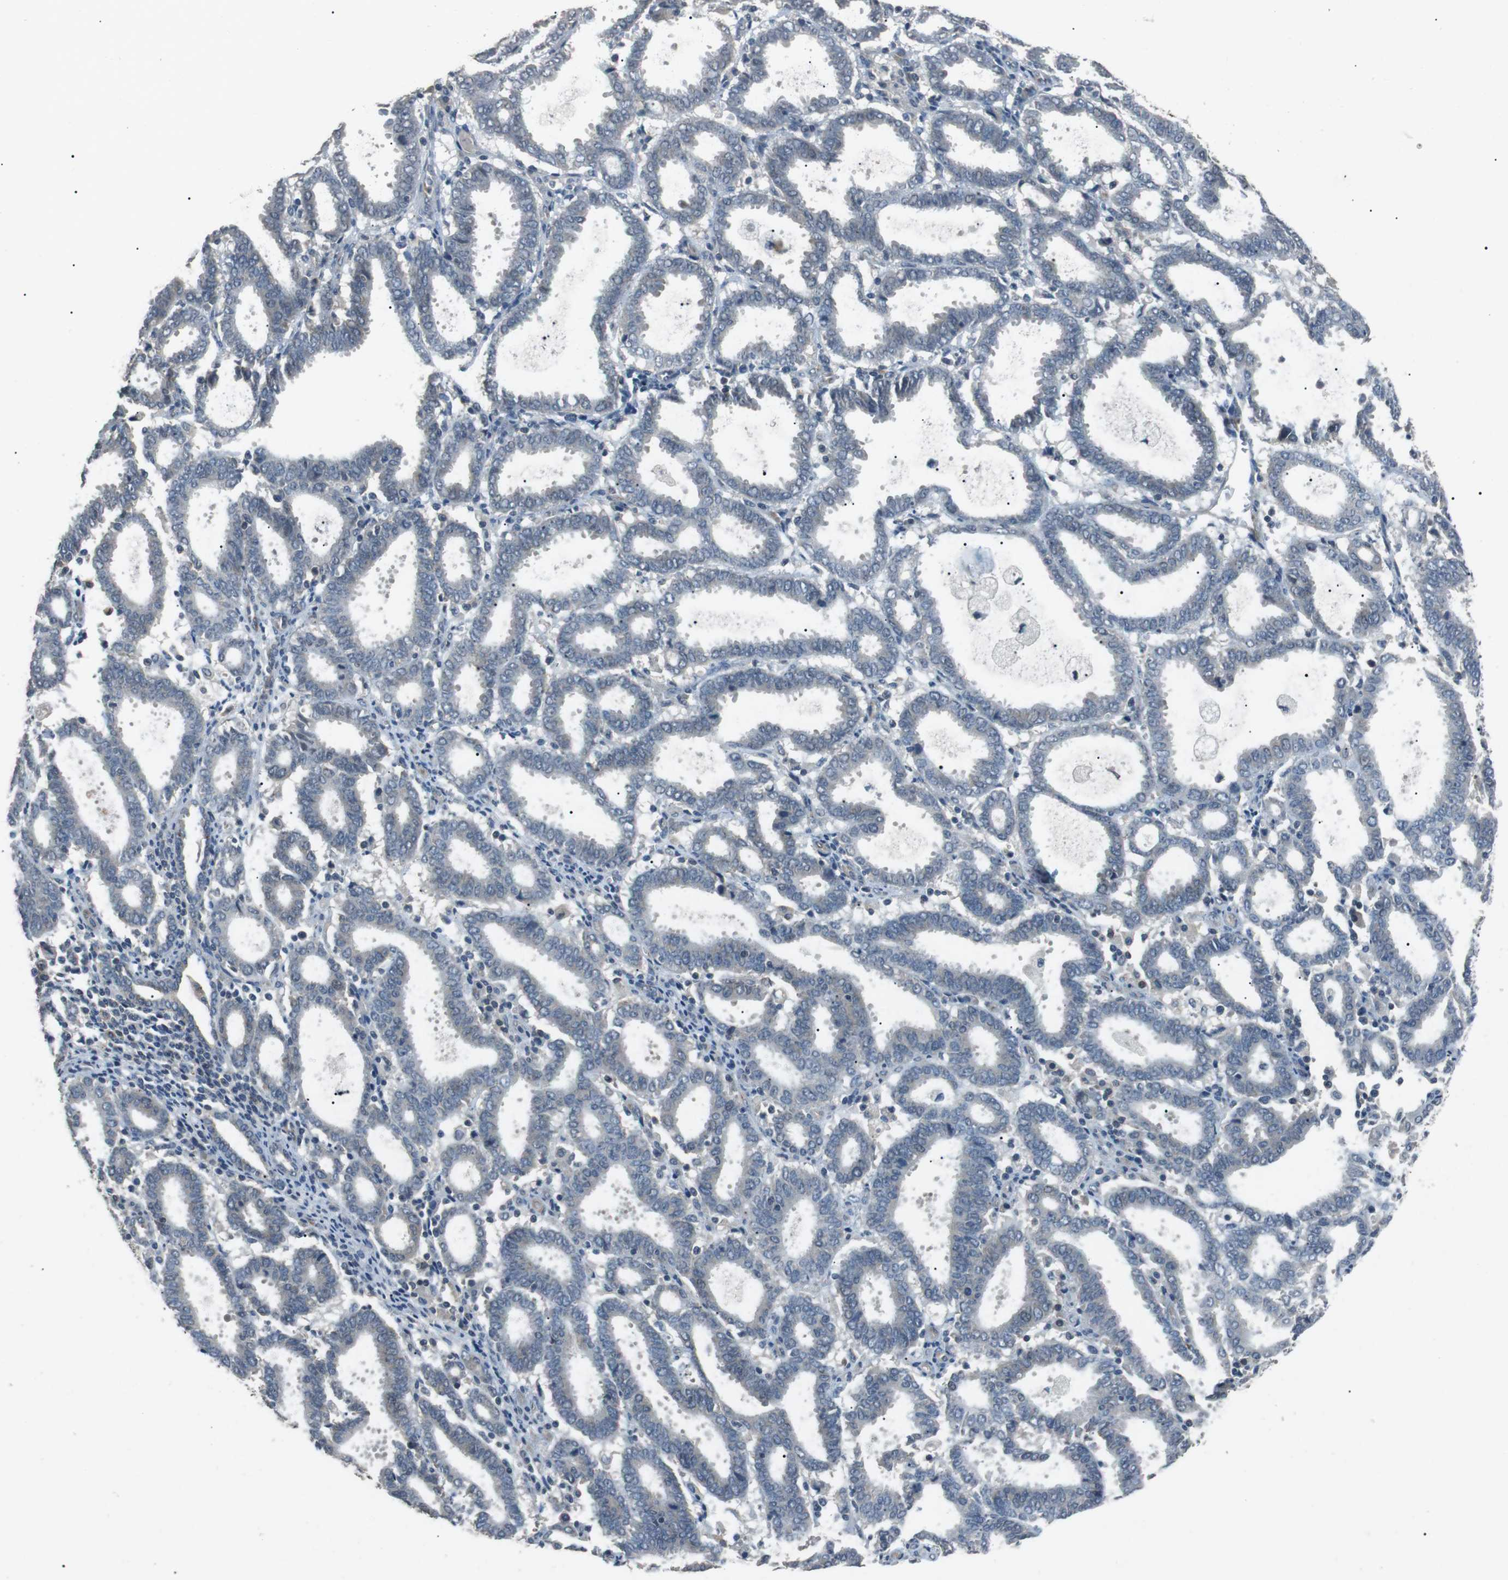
{"staining": {"intensity": "negative", "quantity": "none", "location": "none"}, "tissue": "endometrial cancer", "cell_type": "Tumor cells", "image_type": "cancer", "snomed": [{"axis": "morphology", "description": "Adenocarcinoma, NOS"}, {"axis": "topography", "description": "Uterus"}], "caption": "A photomicrograph of human endometrial adenocarcinoma is negative for staining in tumor cells.", "gene": "NEK7", "patient": {"sex": "female", "age": 83}}